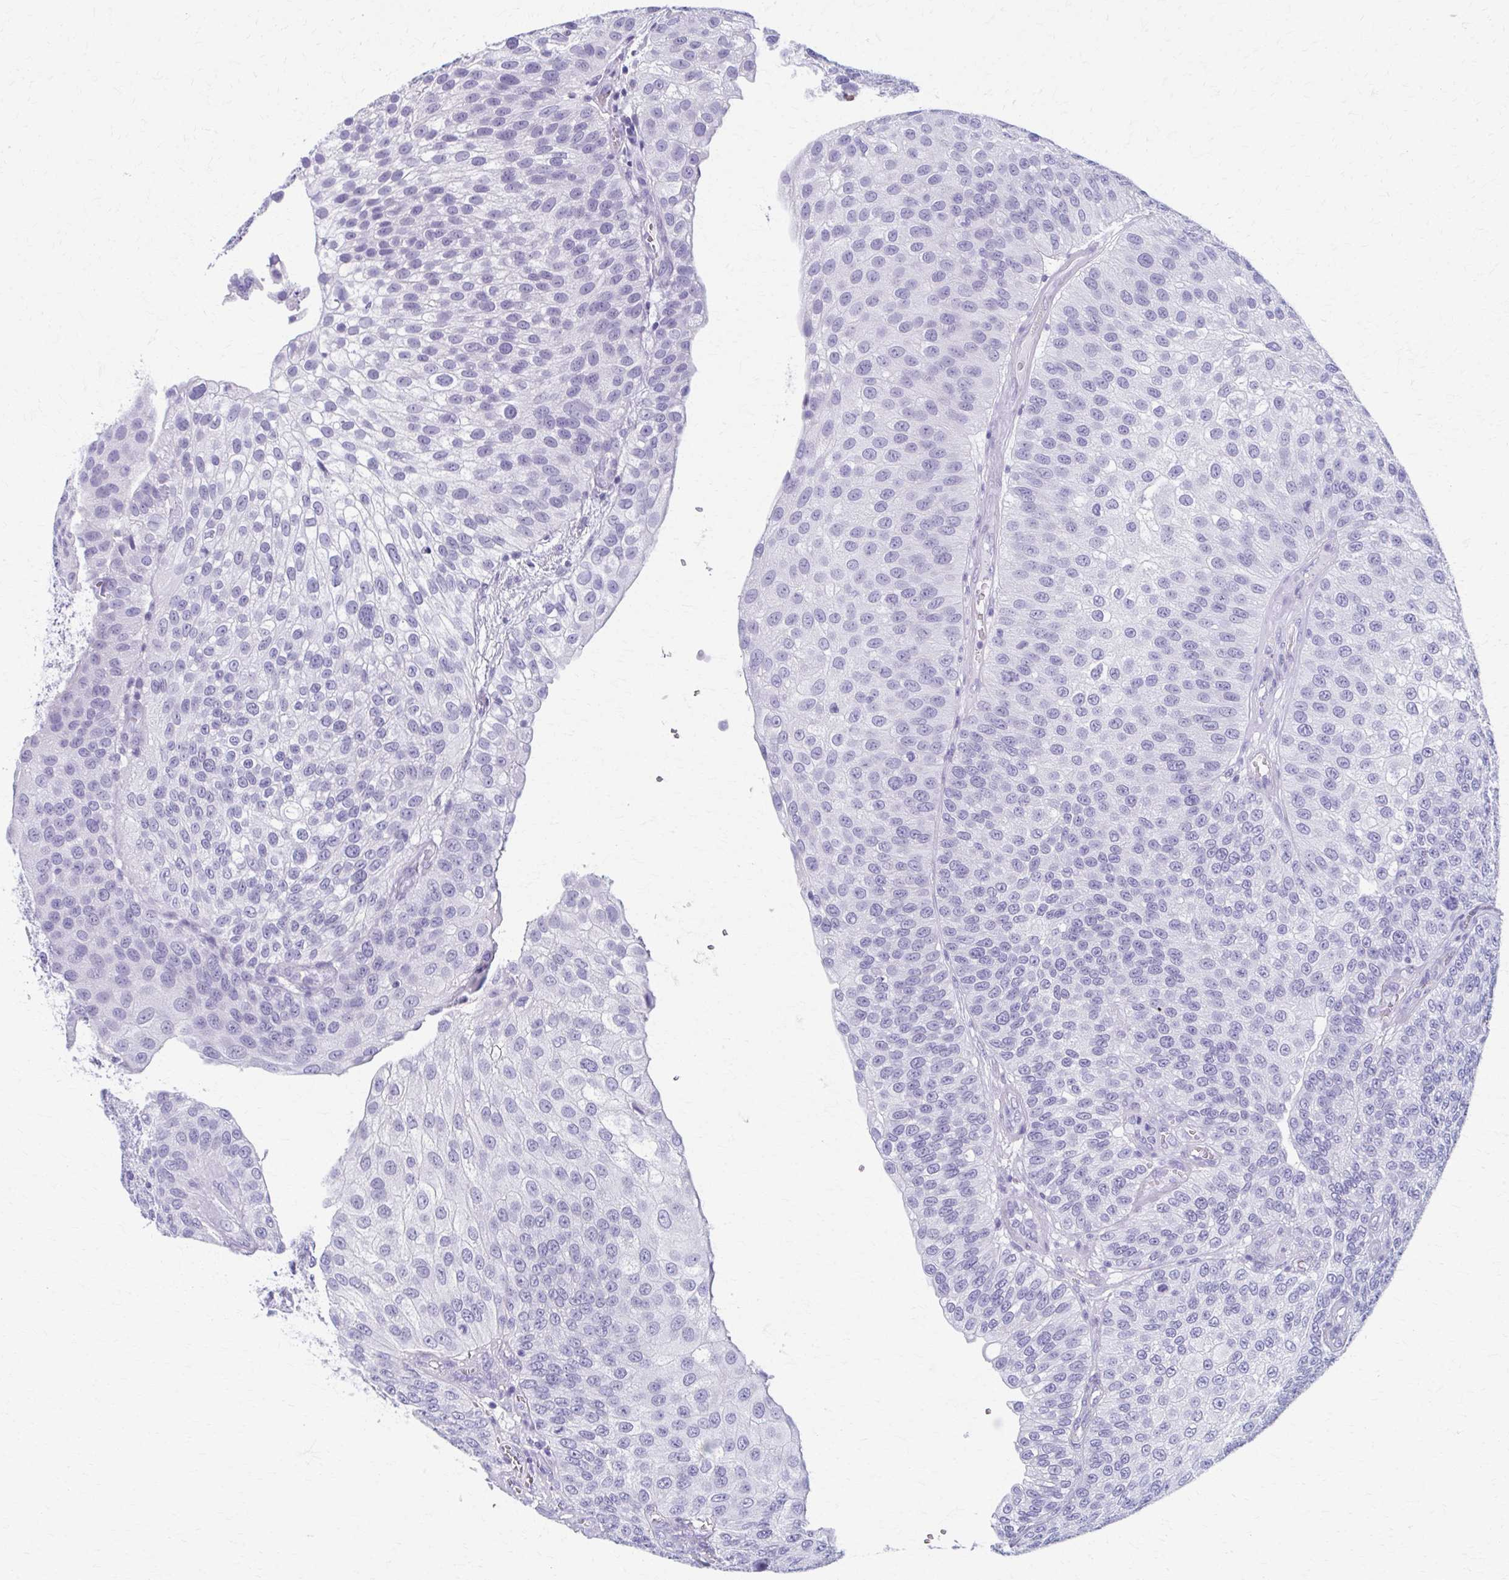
{"staining": {"intensity": "negative", "quantity": "none", "location": "none"}, "tissue": "urothelial cancer", "cell_type": "Tumor cells", "image_type": "cancer", "snomed": [{"axis": "morphology", "description": "Urothelial carcinoma, NOS"}, {"axis": "topography", "description": "Urinary bladder"}], "caption": "IHC of transitional cell carcinoma displays no expression in tumor cells.", "gene": "MPLKIP", "patient": {"sex": "male", "age": 87}}